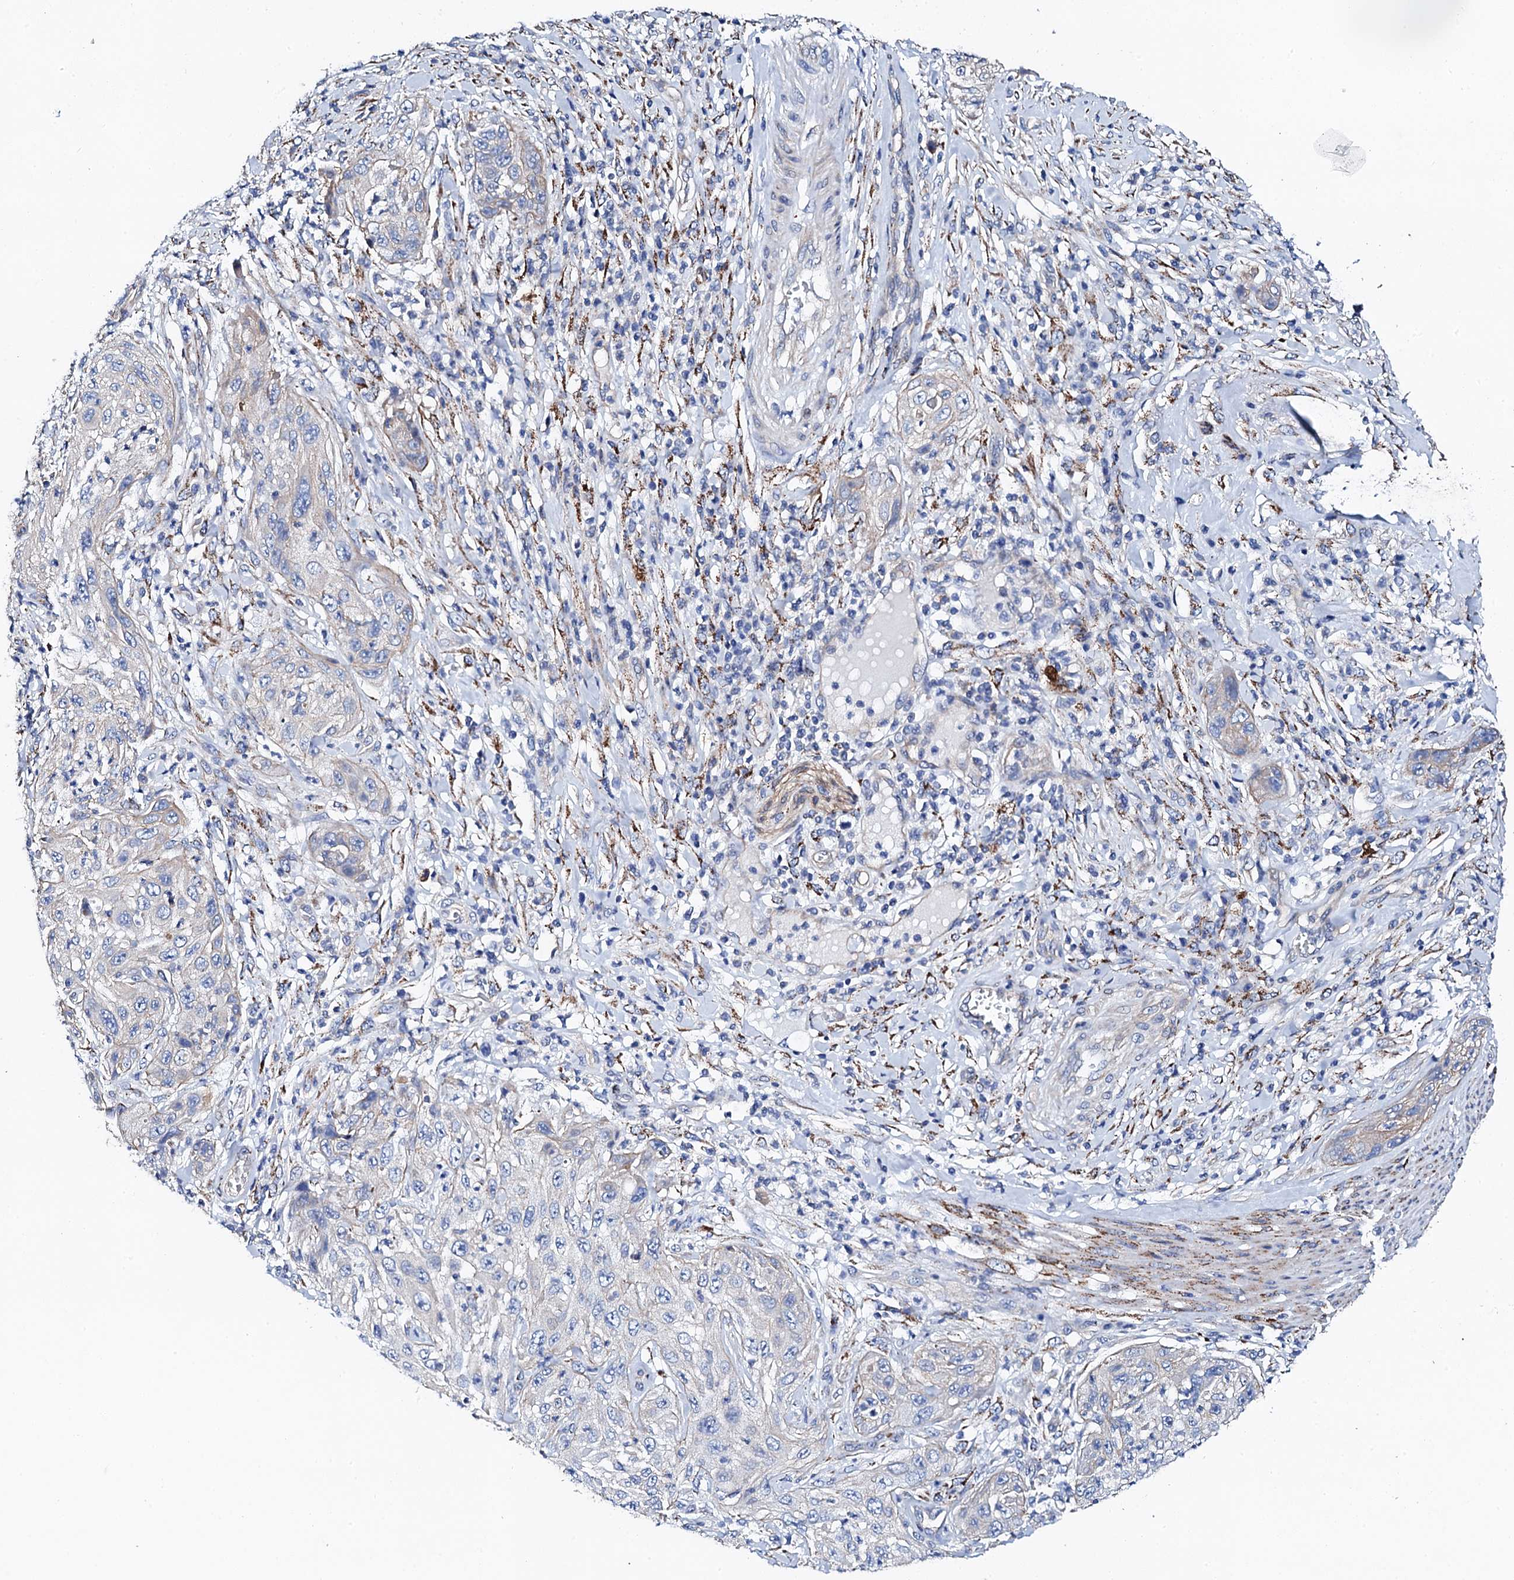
{"staining": {"intensity": "negative", "quantity": "none", "location": "none"}, "tissue": "cervical cancer", "cell_type": "Tumor cells", "image_type": "cancer", "snomed": [{"axis": "morphology", "description": "Squamous cell carcinoma, NOS"}, {"axis": "topography", "description": "Cervix"}], "caption": "Human cervical cancer (squamous cell carcinoma) stained for a protein using IHC exhibits no expression in tumor cells.", "gene": "KLHL32", "patient": {"sex": "female", "age": 42}}